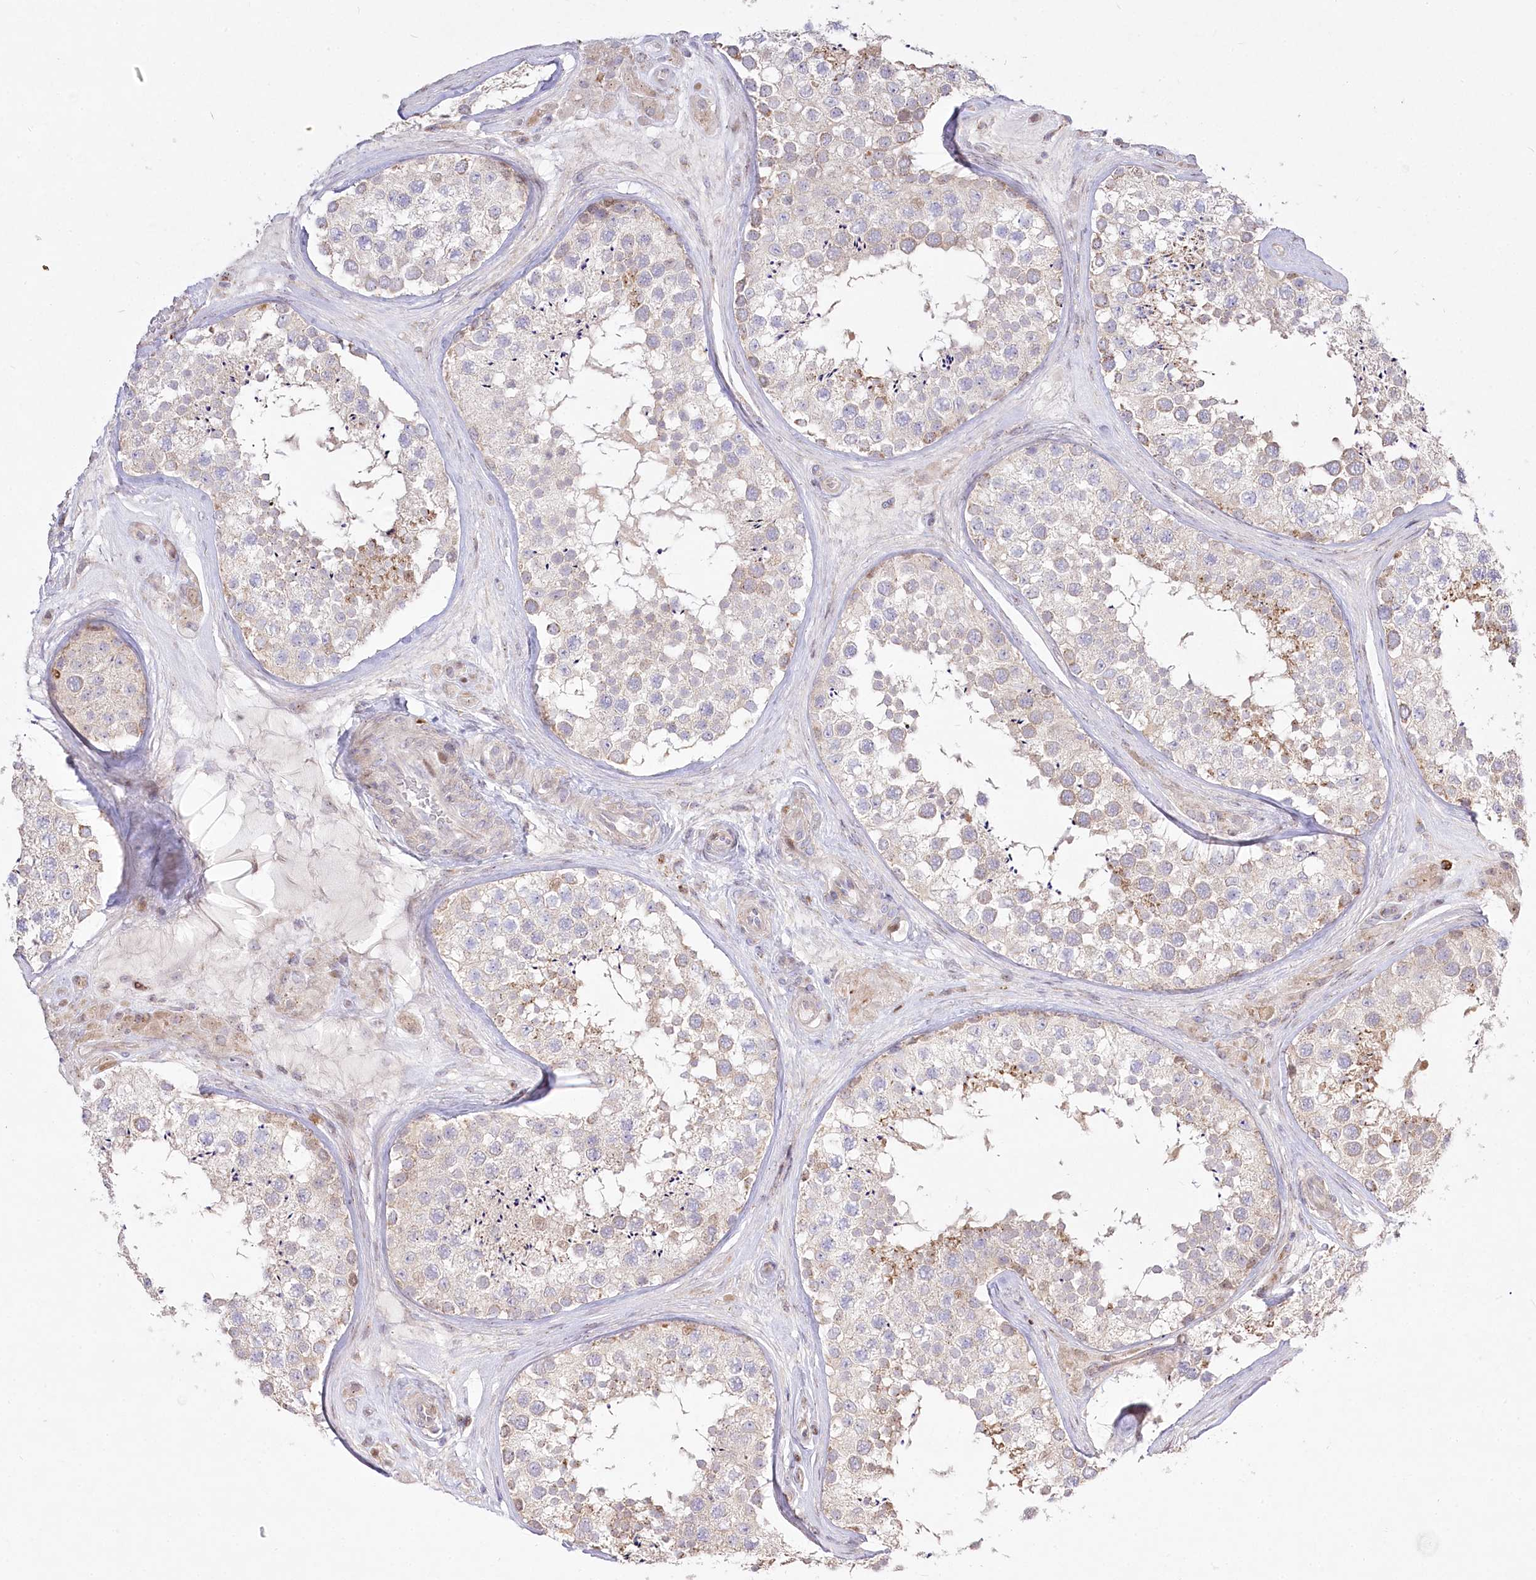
{"staining": {"intensity": "weak", "quantity": "25%-75%", "location": "cytoplasmic/membranous"}, "tissue": "testis", "cell_type": "Cells in seminiferous ducts", "image_type": "normal", "snomed": [{"axis": "morphology", "description": "Normal tissue, NOS"}, {"axis": "topography", "description": "Testis"}], "caption": "Unremarkable testis reveals weak cytoplasmic/membranous staining in approximately 25%-75% of cells in seminiferous ducts, visualized by immunohistochemistry.", "gene": "CEP164", "patient": {"sex": "male", "age": 46}}